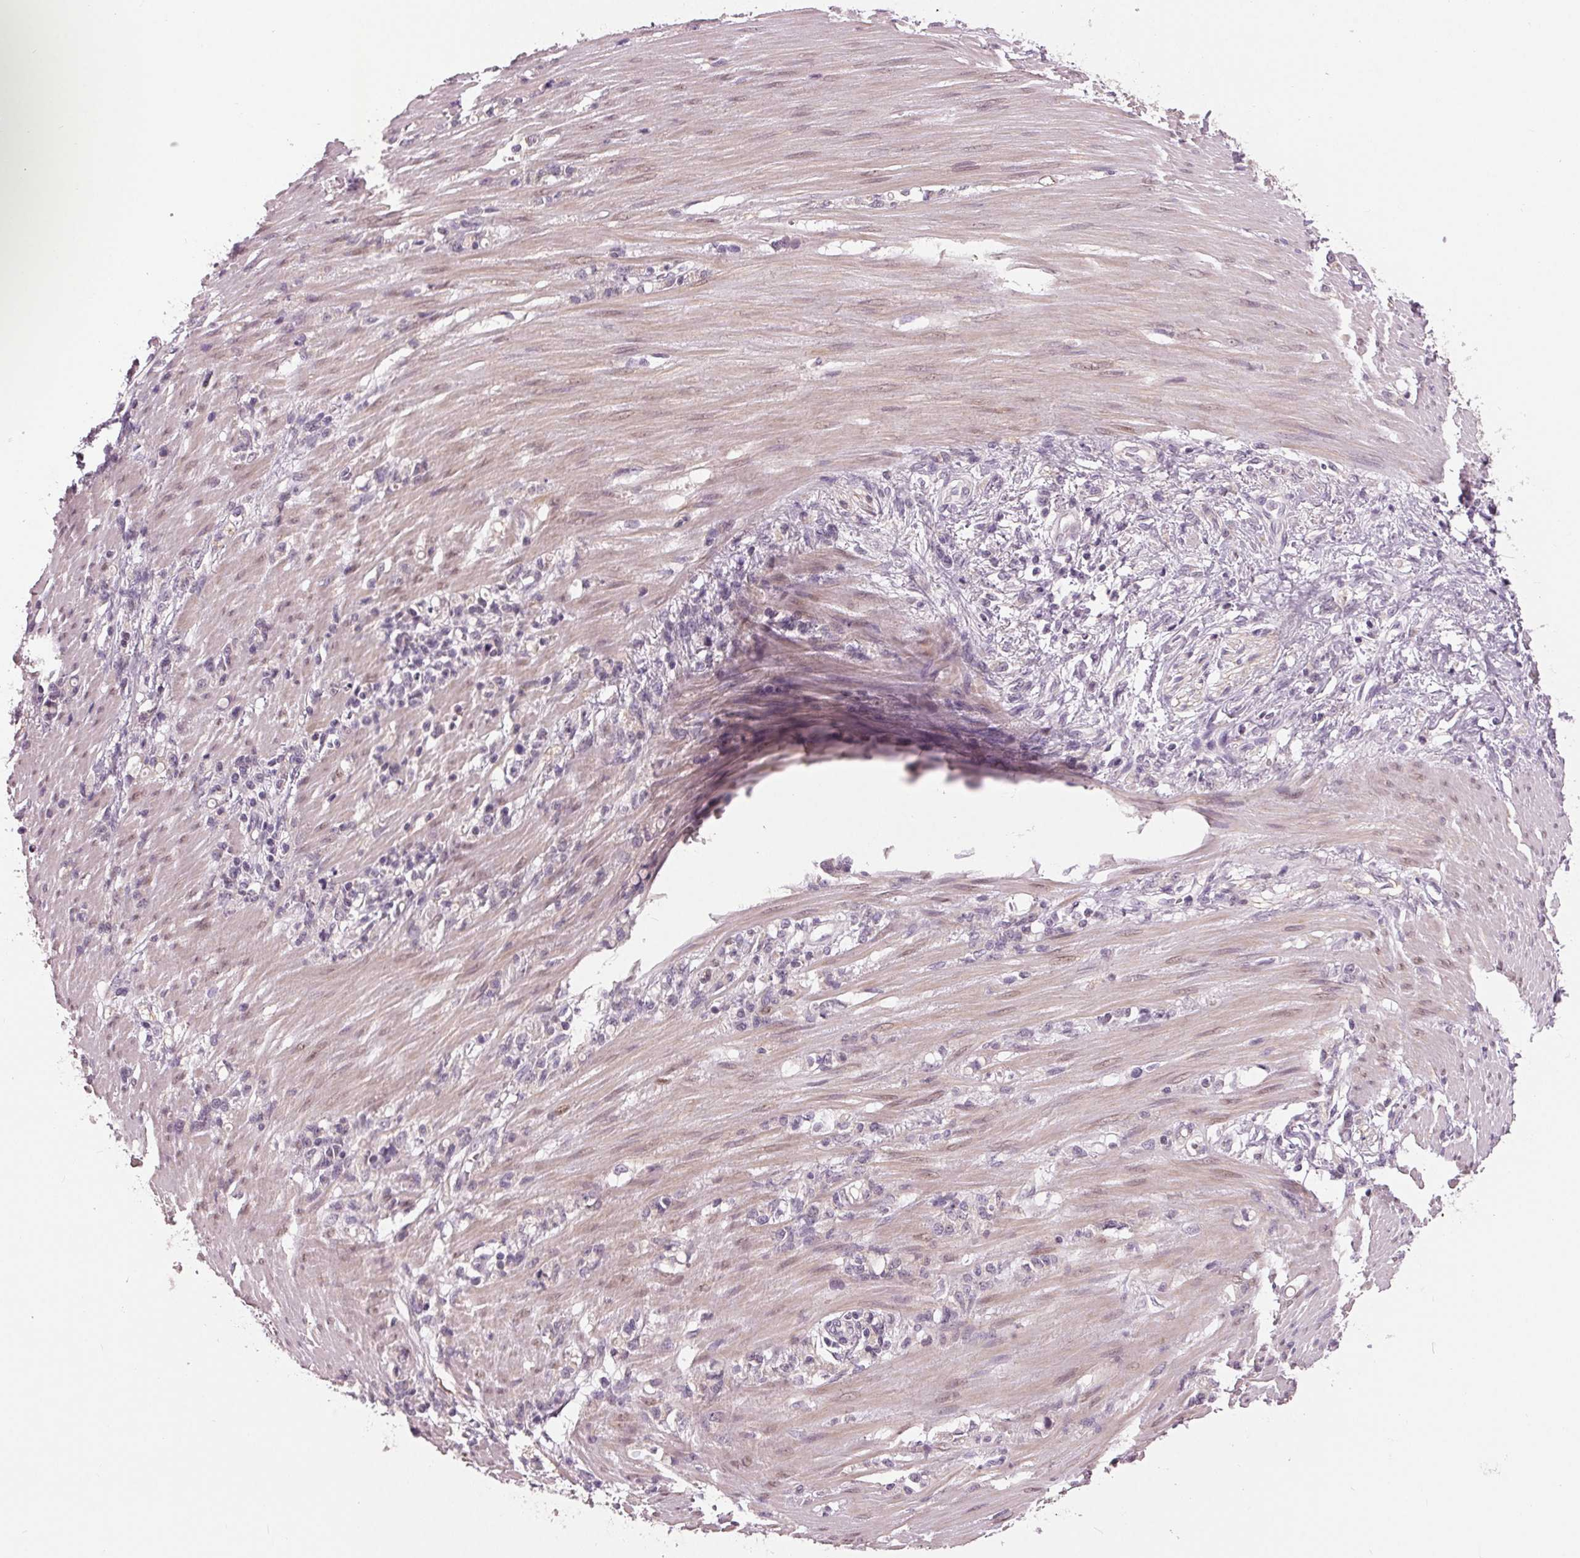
{"staining": {"intensity": "negative", "quantity": "none", "location": "none"}, "tissue": "stomach cancer", "cell_type": "Tumor cells", "image_type": "cancer", "snomed": [{"axis": "morphology", "description": "Adenocarcinoma, NOS"}, {"axis": "topography", "description": "Stomach"}], "caption": "Micrograph shows no protein expression in tumor cells of stomach adenocarcinoma tissue.", "gene": "ZNF605", "patient": {"sex": "female", "age": 84}}